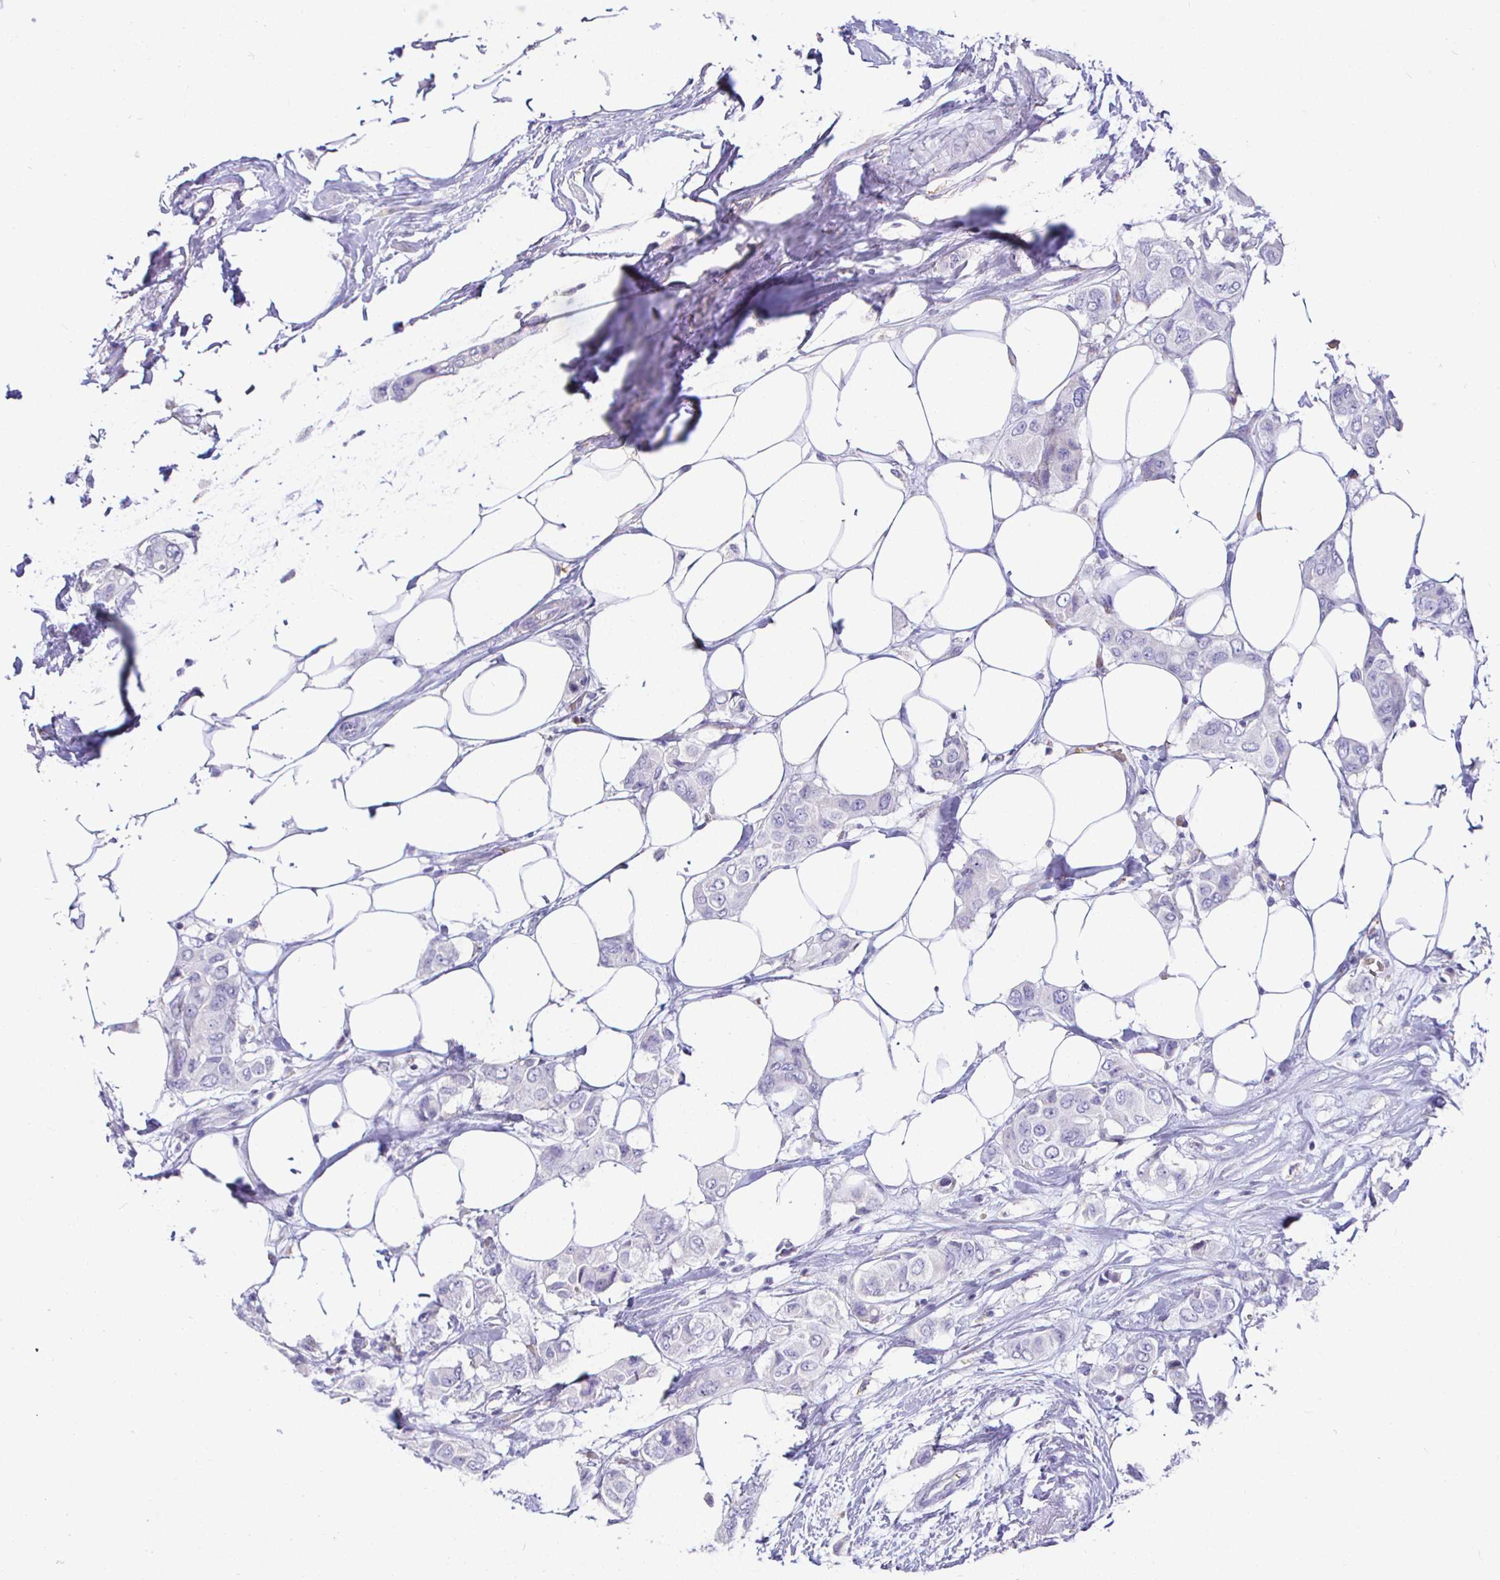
{"staining": {"intensity": "negative", "quantity": "none", "location": "none"}, "tissue": "breast cancer", "cell_type": "Tumor cells", "image_type": "cancer", "snomed": [{"axis": "morphology", "description": "Lobular carcinoma"}, {"axis": "topography", "description": "Breast"}], "caption": "IHC photomicrograph of human breast cancer stained for a protein (brown), which displays no positivity in tumor cells. The staining is performed using DAB (3,3'-diaminobenzidine) brown chromogen with nuclei counter-stained in using hematoxylin.", "gene": "SIRPA", "patient": {"sex": "female", "age": 51}}